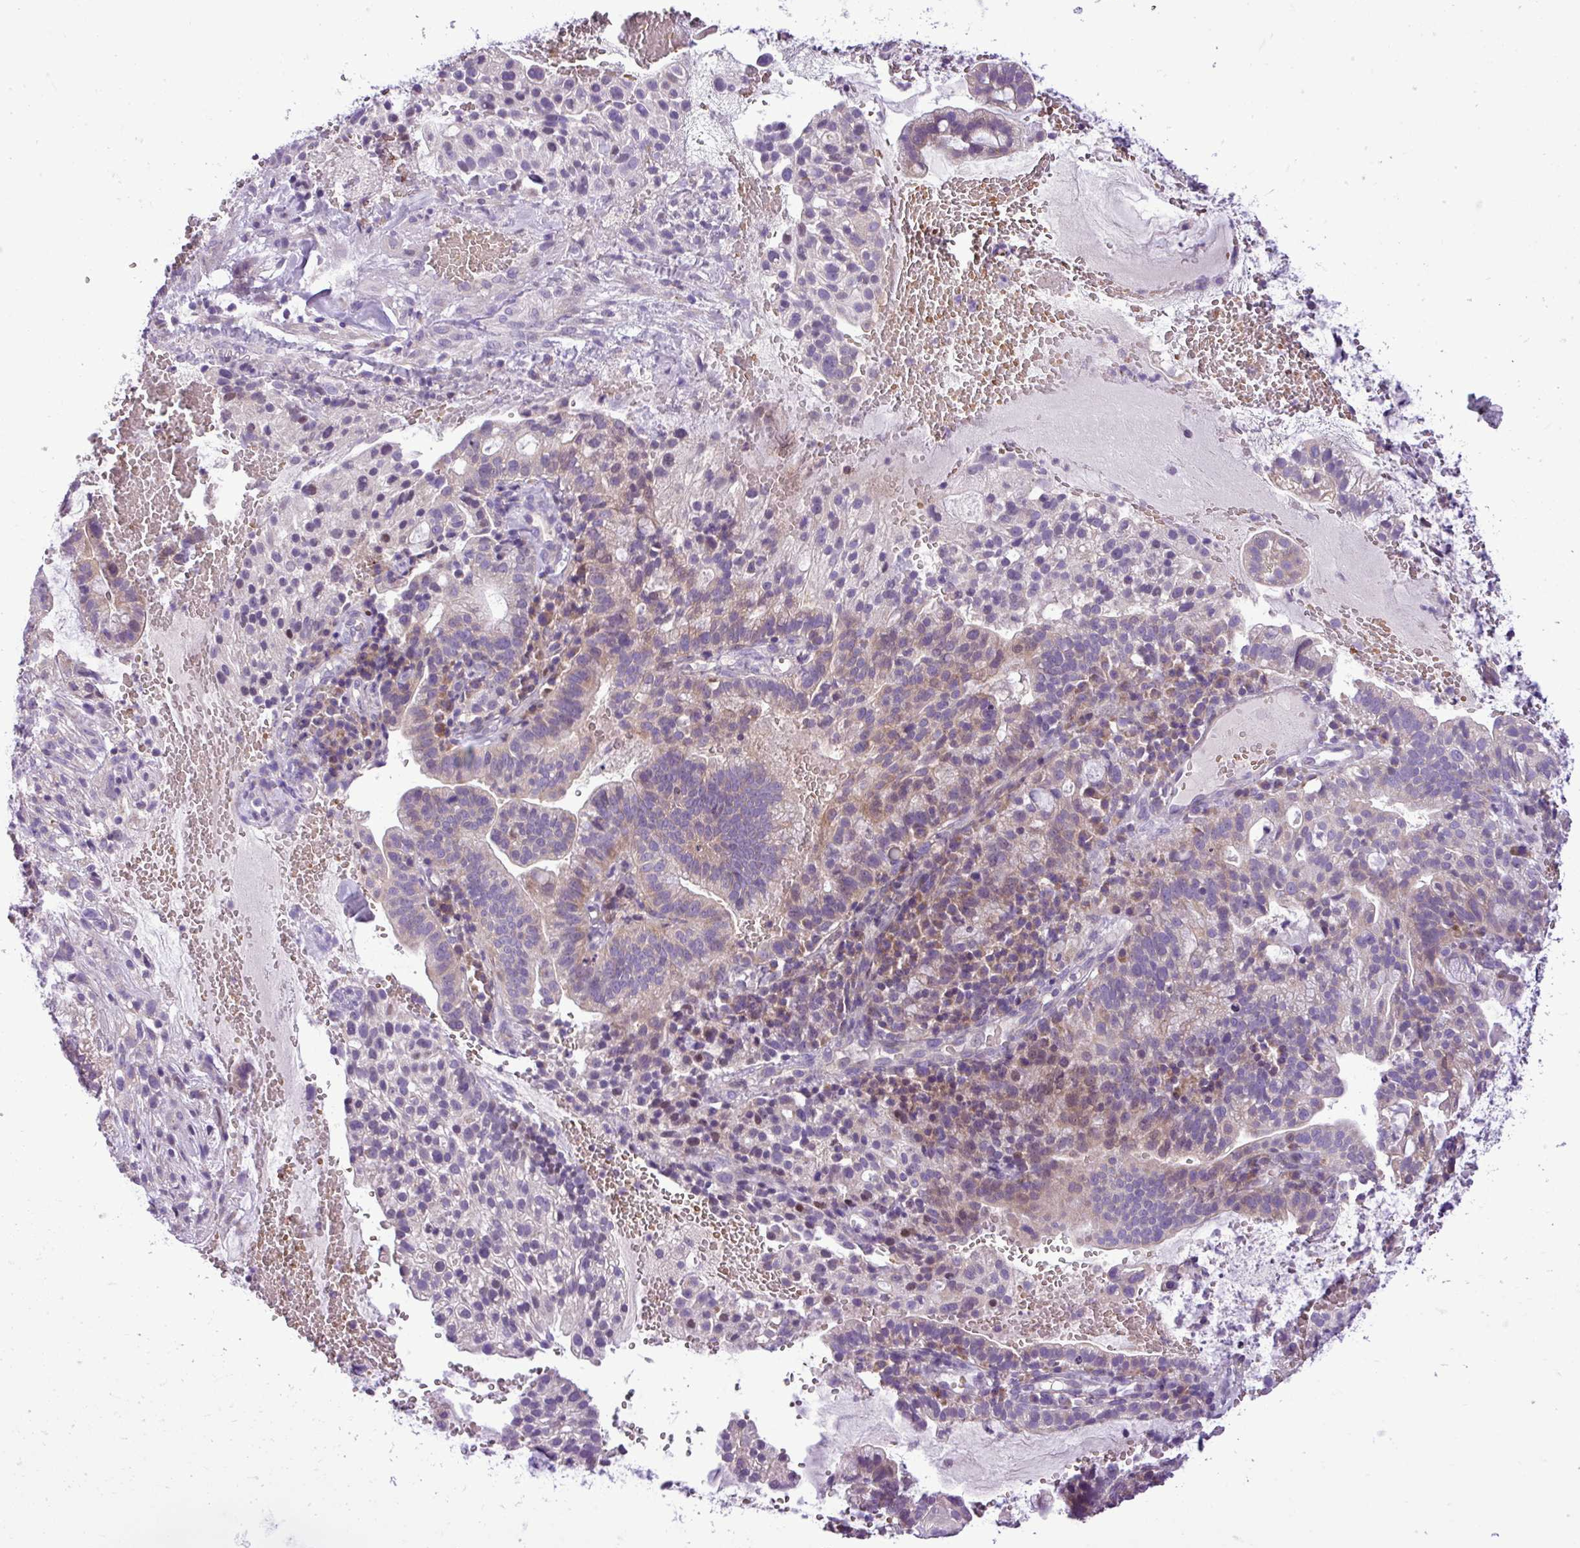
{"staining": {"intensity": "moderate", "quantity": "<25%", "location": "cytoplasmic/membranous"}, "tissue": "cervical cancer", "cell_type": "Tumor cells", "image_type": "cancer", "snomed": [{"axis": "morphology", "description": "Adenocarcinoma, NOS"}, {"axis": "topography", "description": "Cervix"}], "caption": "Moderate cytoplasmic/membranous protein staining is present in about <25% of tumor cells in cervical cancer (adenocarcinoma). (Brightfield microscopy of DAB IHC at high magnification).", "gene": "FAM183A", "patient": {"sex": "female", "age": 41}}